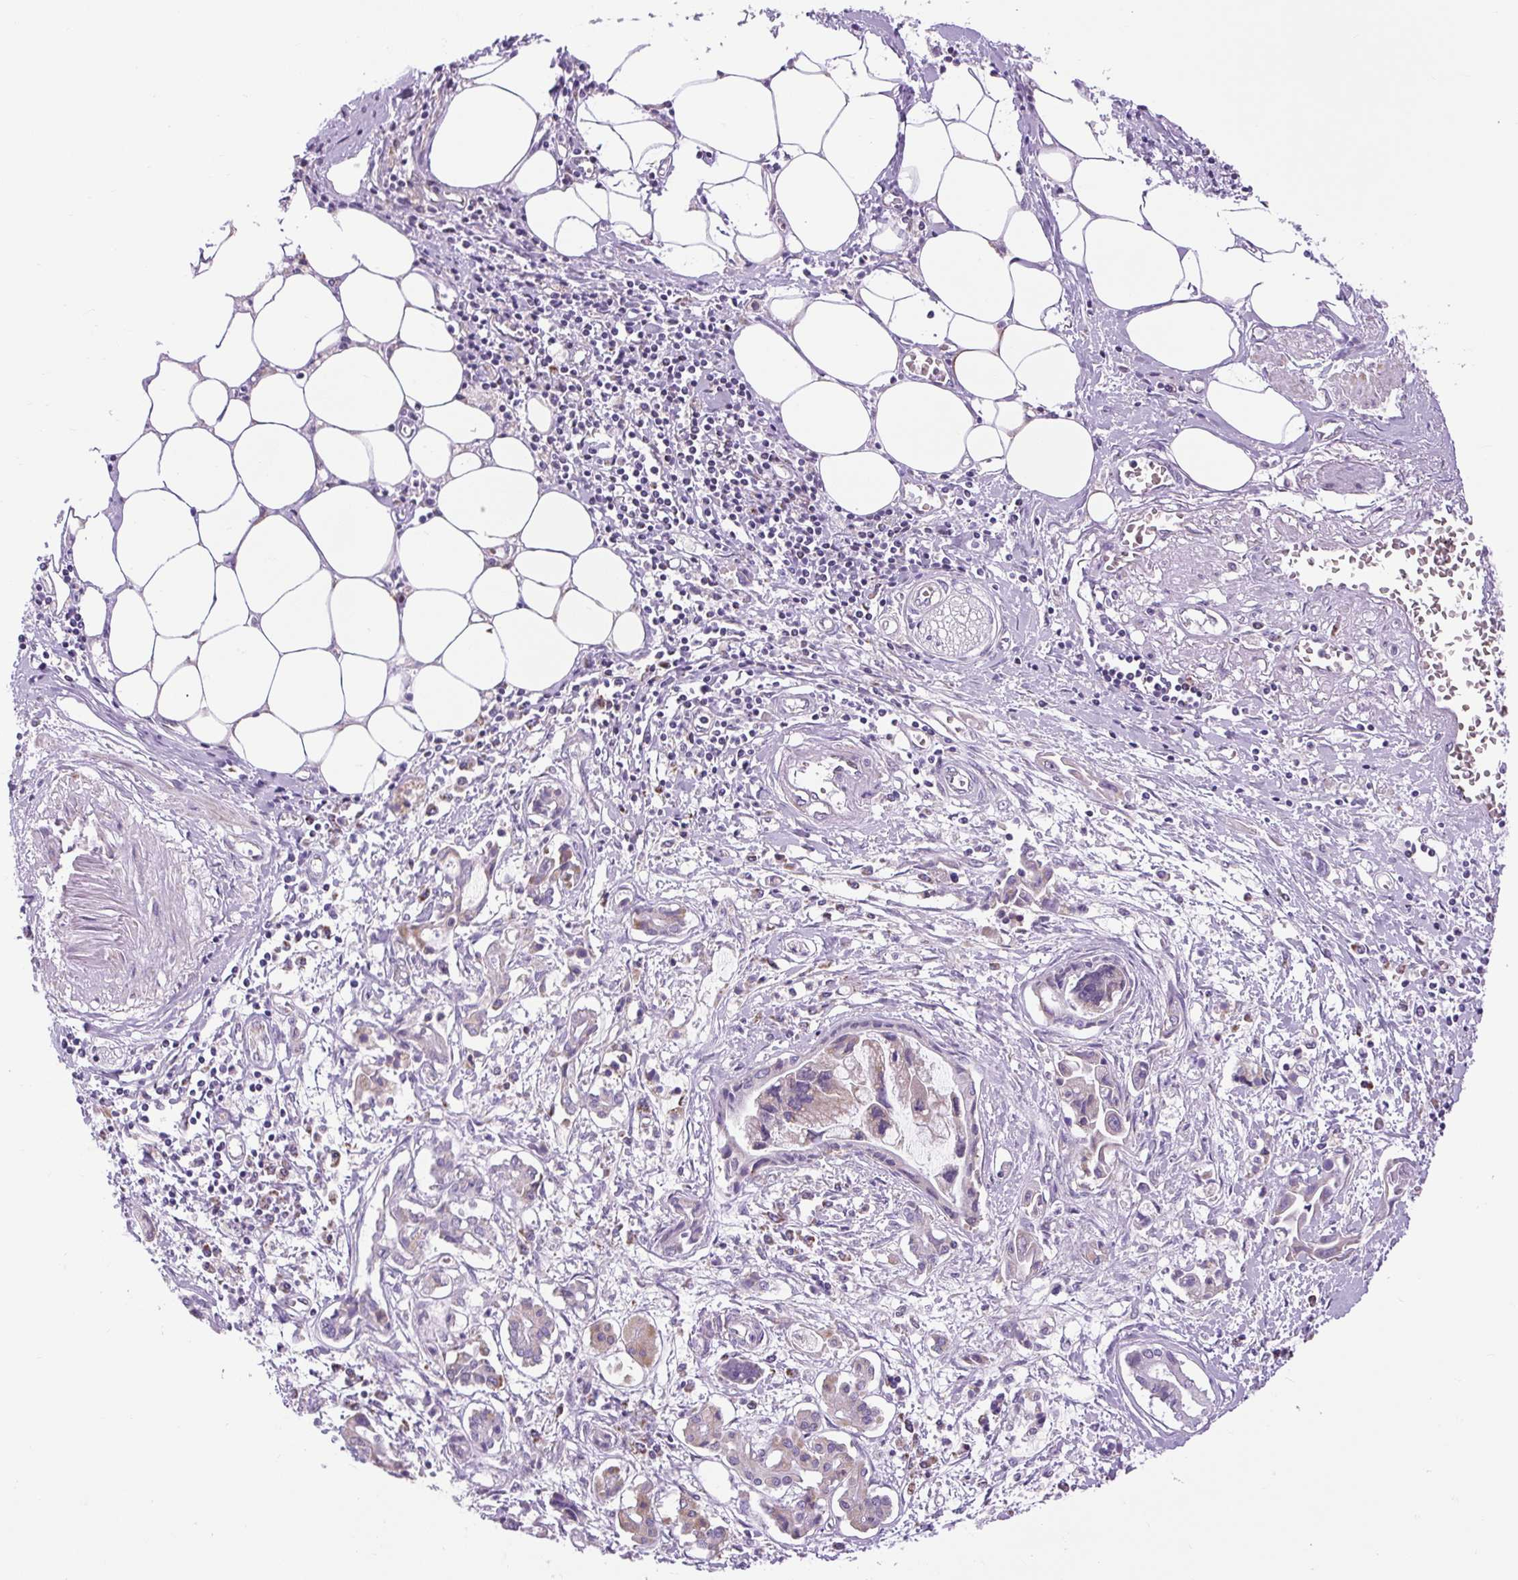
{"staining": {"intensity": "negative", "quantity": "none", "location": "none"}, "tissue": "pancreatic cancer", "cell_type": "Tumor cells", "image_type": "cancer", "snomed": [{"axis": "morphology", "description": "Adenocarcinoma, NOS"}, {"axis": "topography", "description": "Pancreas"}], "caption": "Tumor cells are negative for brown protein staining in pancreatic cancer (adenocarcinoma).", "gene": "SCO2", "patient": {"sex": "male", "age": 84}}